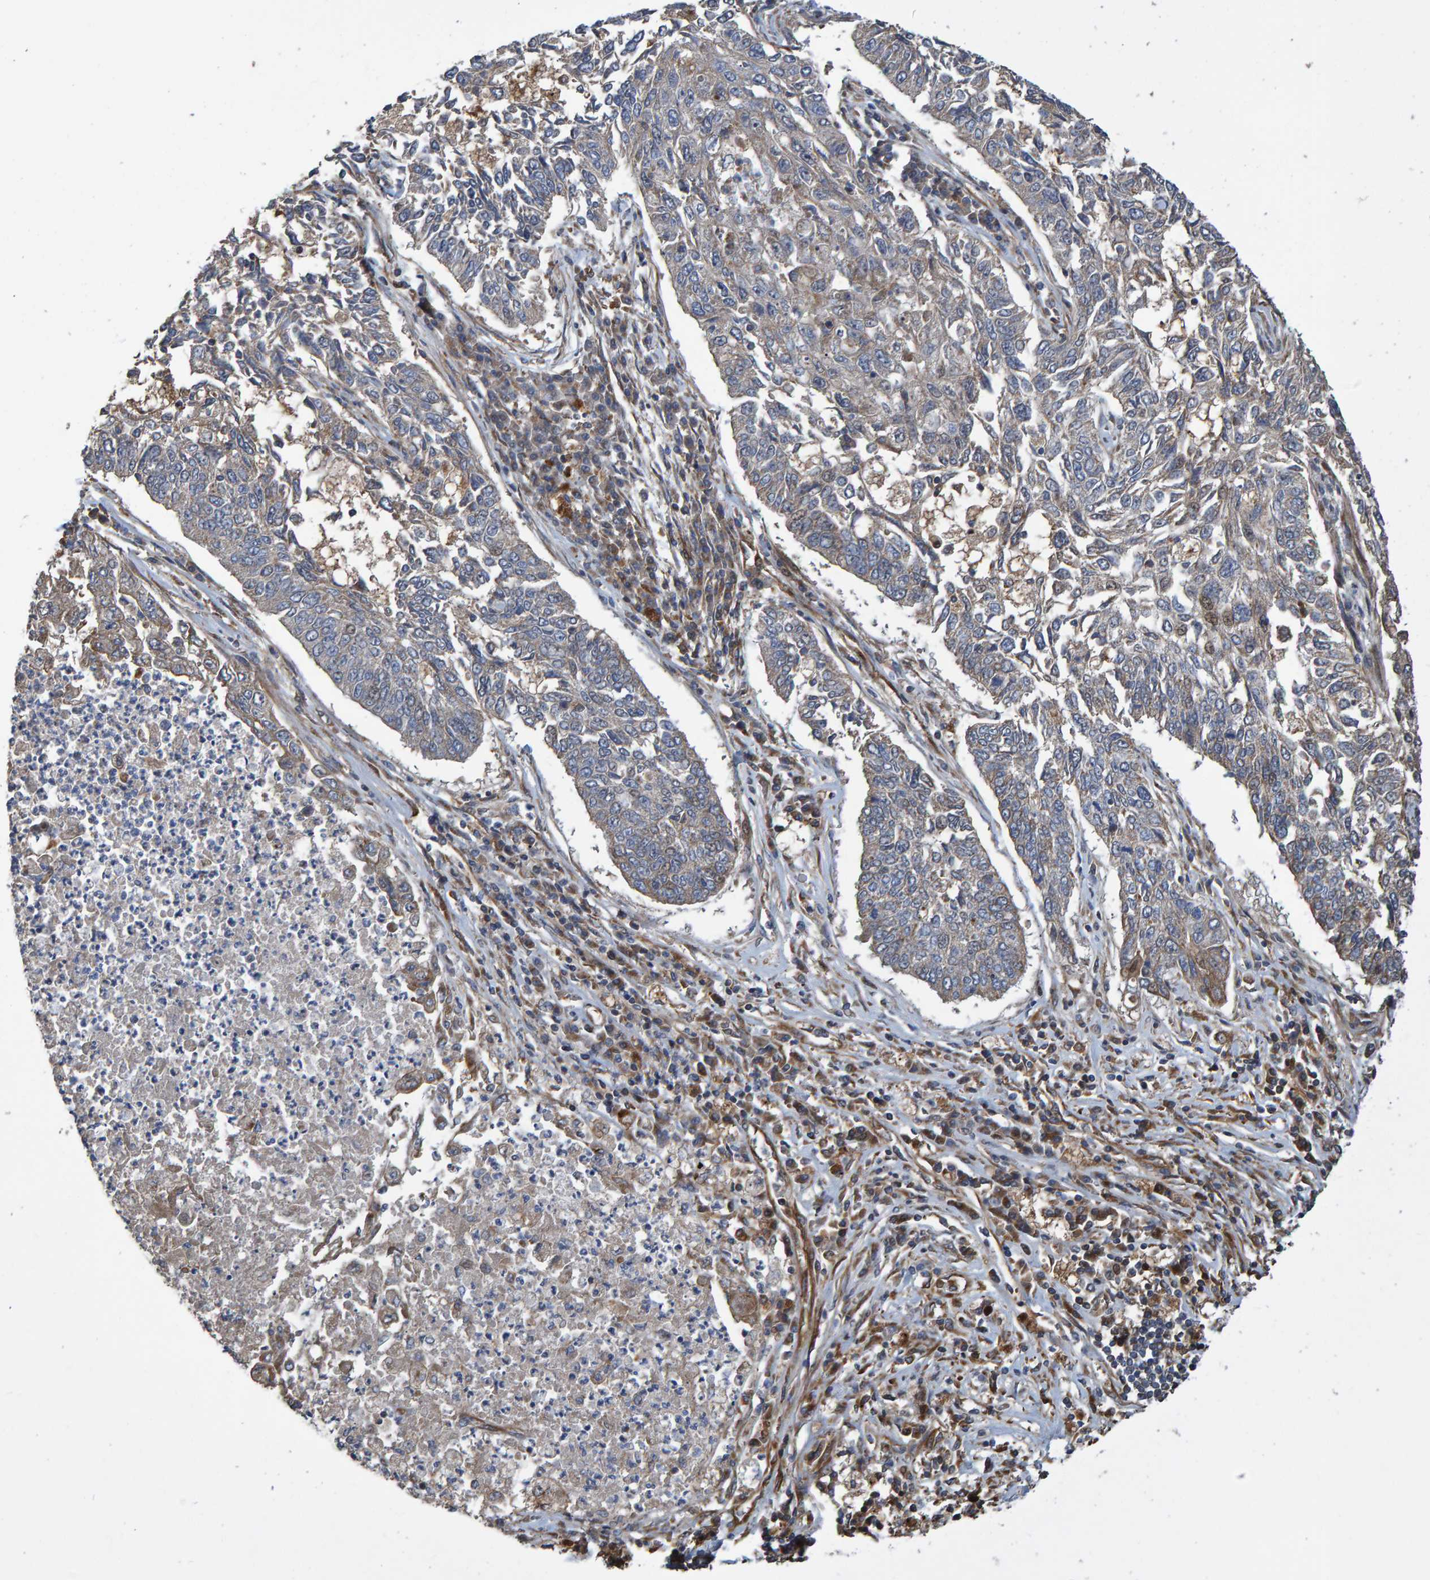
{"staining": {"intensity": "weak", "quantity": "<25%", "location": "cytoplasmic/membranous"}, "tissue": "lung cancer", "cell_type": "Tumor cells", "image_type": "cancer", "snomed": [{"axis": "morphology", "description": "Normal tissue, NOS"}, {"axis": "morphology", "description": "Squamous cell carcinoma, NOS"}, {"axis": "topography", "description": "Cartilage tissue"}, {"axis": "topography", "description": "Bronchus"}, {"axis": "topography", "description": "Lung"}], "caption": "IHC histopathology image of neoplastic tissue: lung squamous cell carcinoma stained with DAB shows no significant protein staining in tumor cells.", "gene": "SLIT2", "patient": {"sex": "female", "age": 49}}